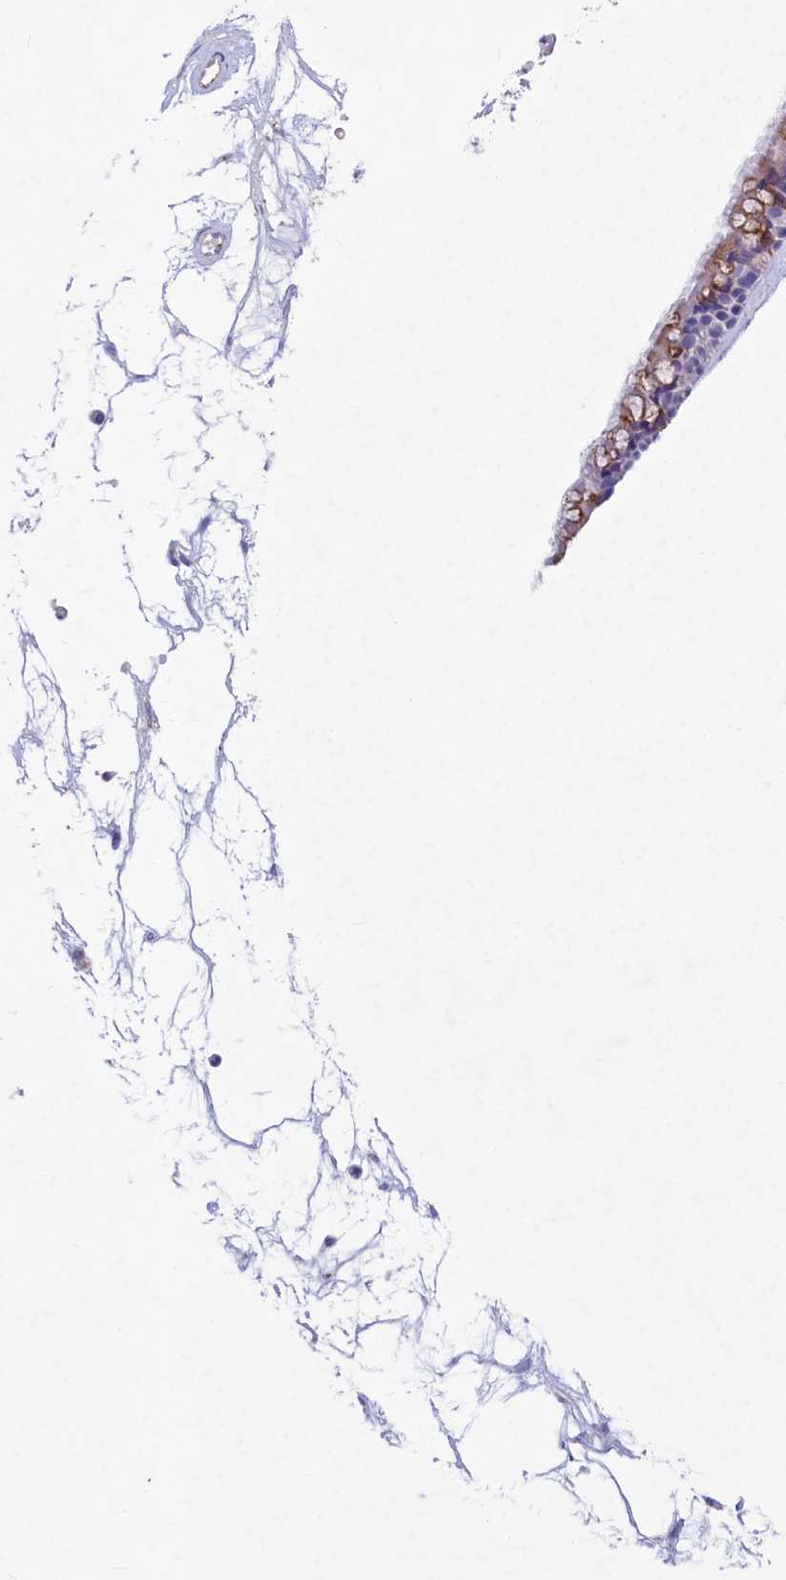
{"staining": {"intensity": "moderate", "quantity": ">75%", "location": "cytoplasmic/membranous"}, "tissue": "nasopharynx", "cell_type": "Respiratory epithelial cells", "image_type": "normal", "snomed": [{"axis": "morphology", "description": "Normal tissue, NOS"}, {"axis": "topography", "description": "Nasopharynx"}], "caption": "Nasopharynx stained for a protein (brown) exhibits moderate cytoplasmic/membranous positive staining in about >75% of respiratory epithelial cells.", "gene": "INSC", "patient": {"sex": "male", "age": 64}}